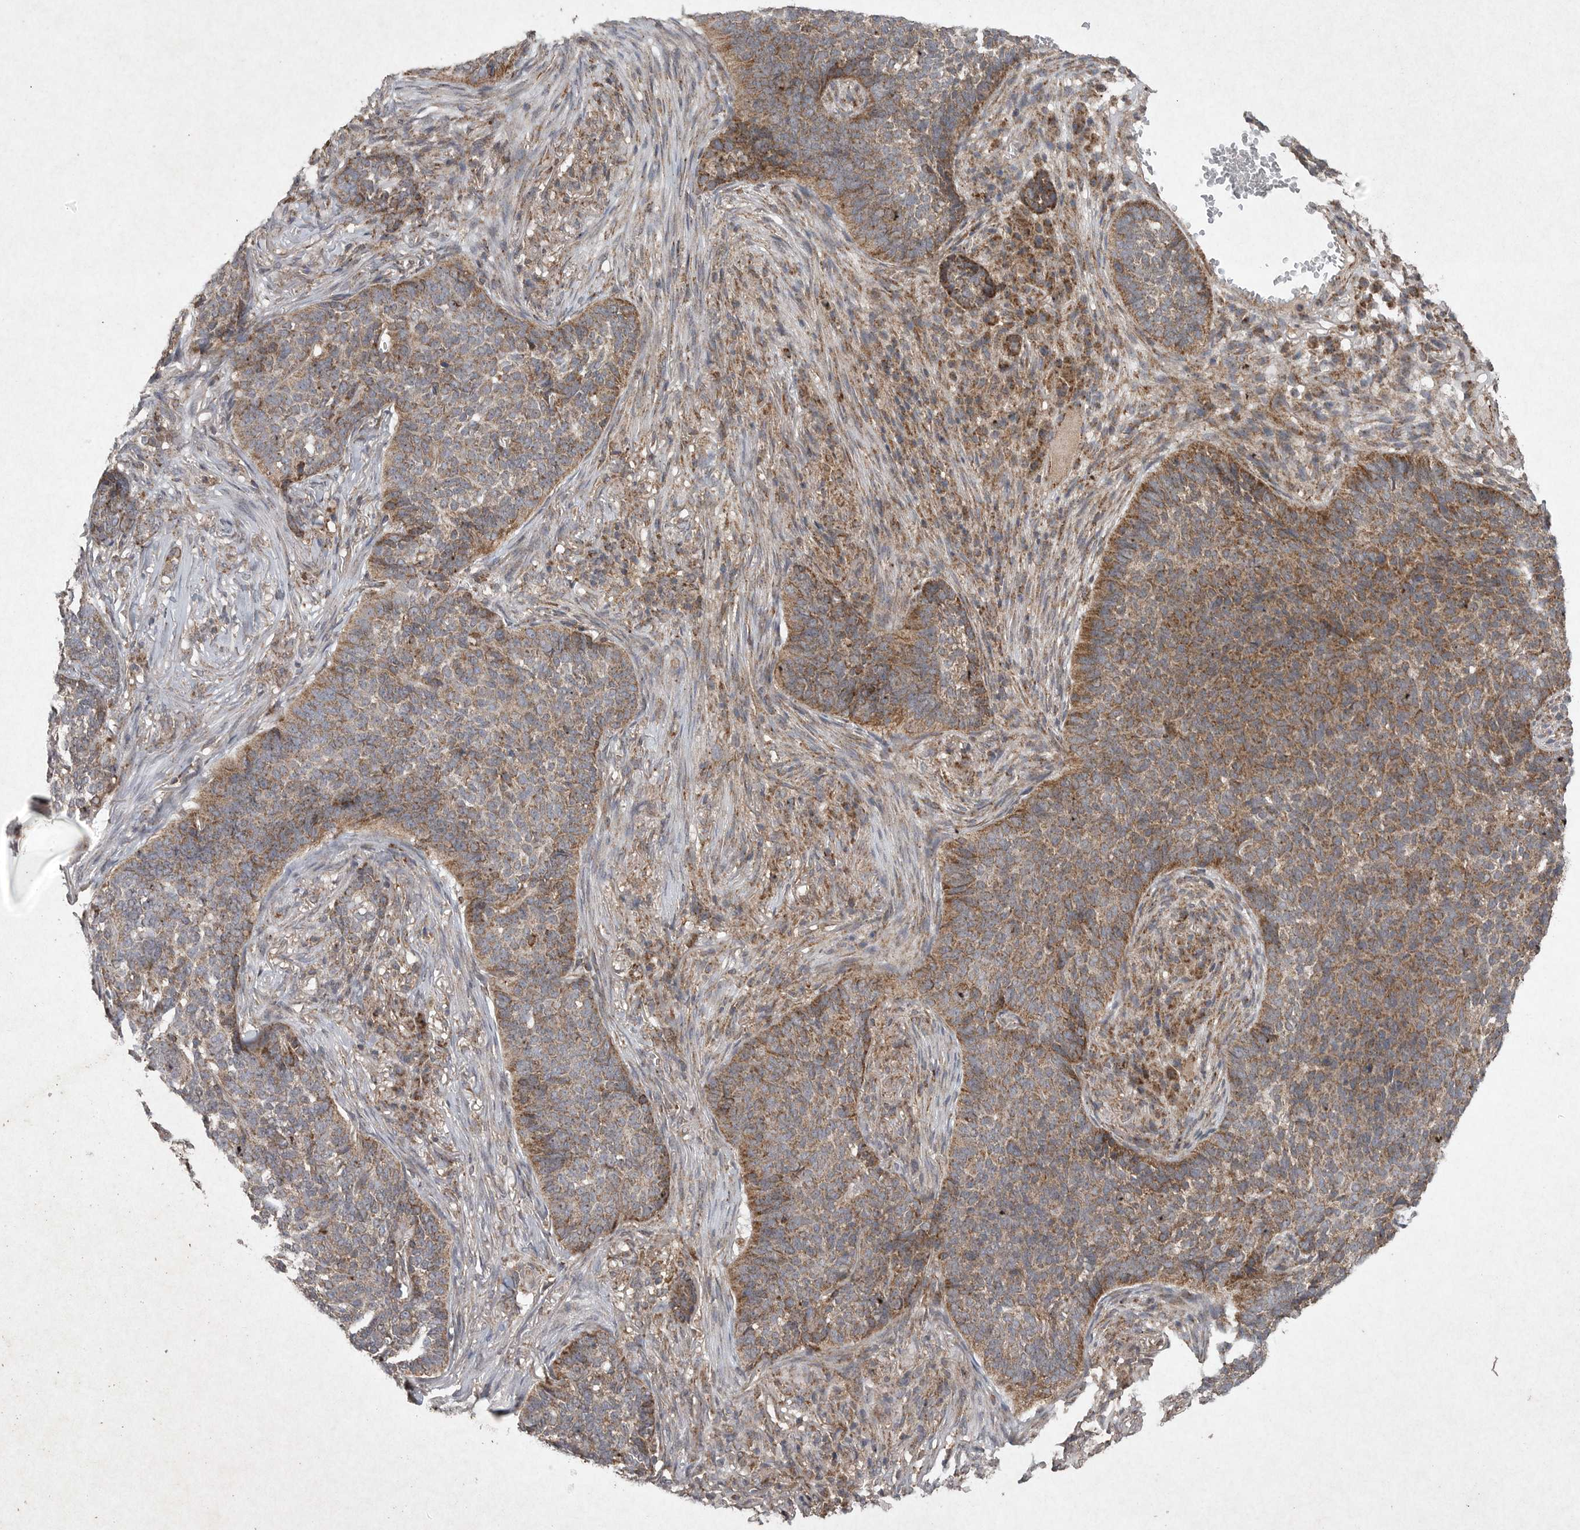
{"staining": {"intensity": "moderate", "quantity": ">75%", "location": "cytoplasmic/membranous"}, "tissue": "skin cancer", "cell_type": "Tumor cells", "image_type": "cancer", "snomed": [{"axis": "morphology", "description": "Basal cell carcinoma"}, {"axis": "topography", "description": "Skin"}], "caption": "This image displays immunohistochemistry staining of human skin basal cell carcinoma, with medium moderate cytoplasmic/membranous expression in approximately >75% of tumor cells.", "gene": "DDR1", "patient": {"sex": "male", "age": 85}}